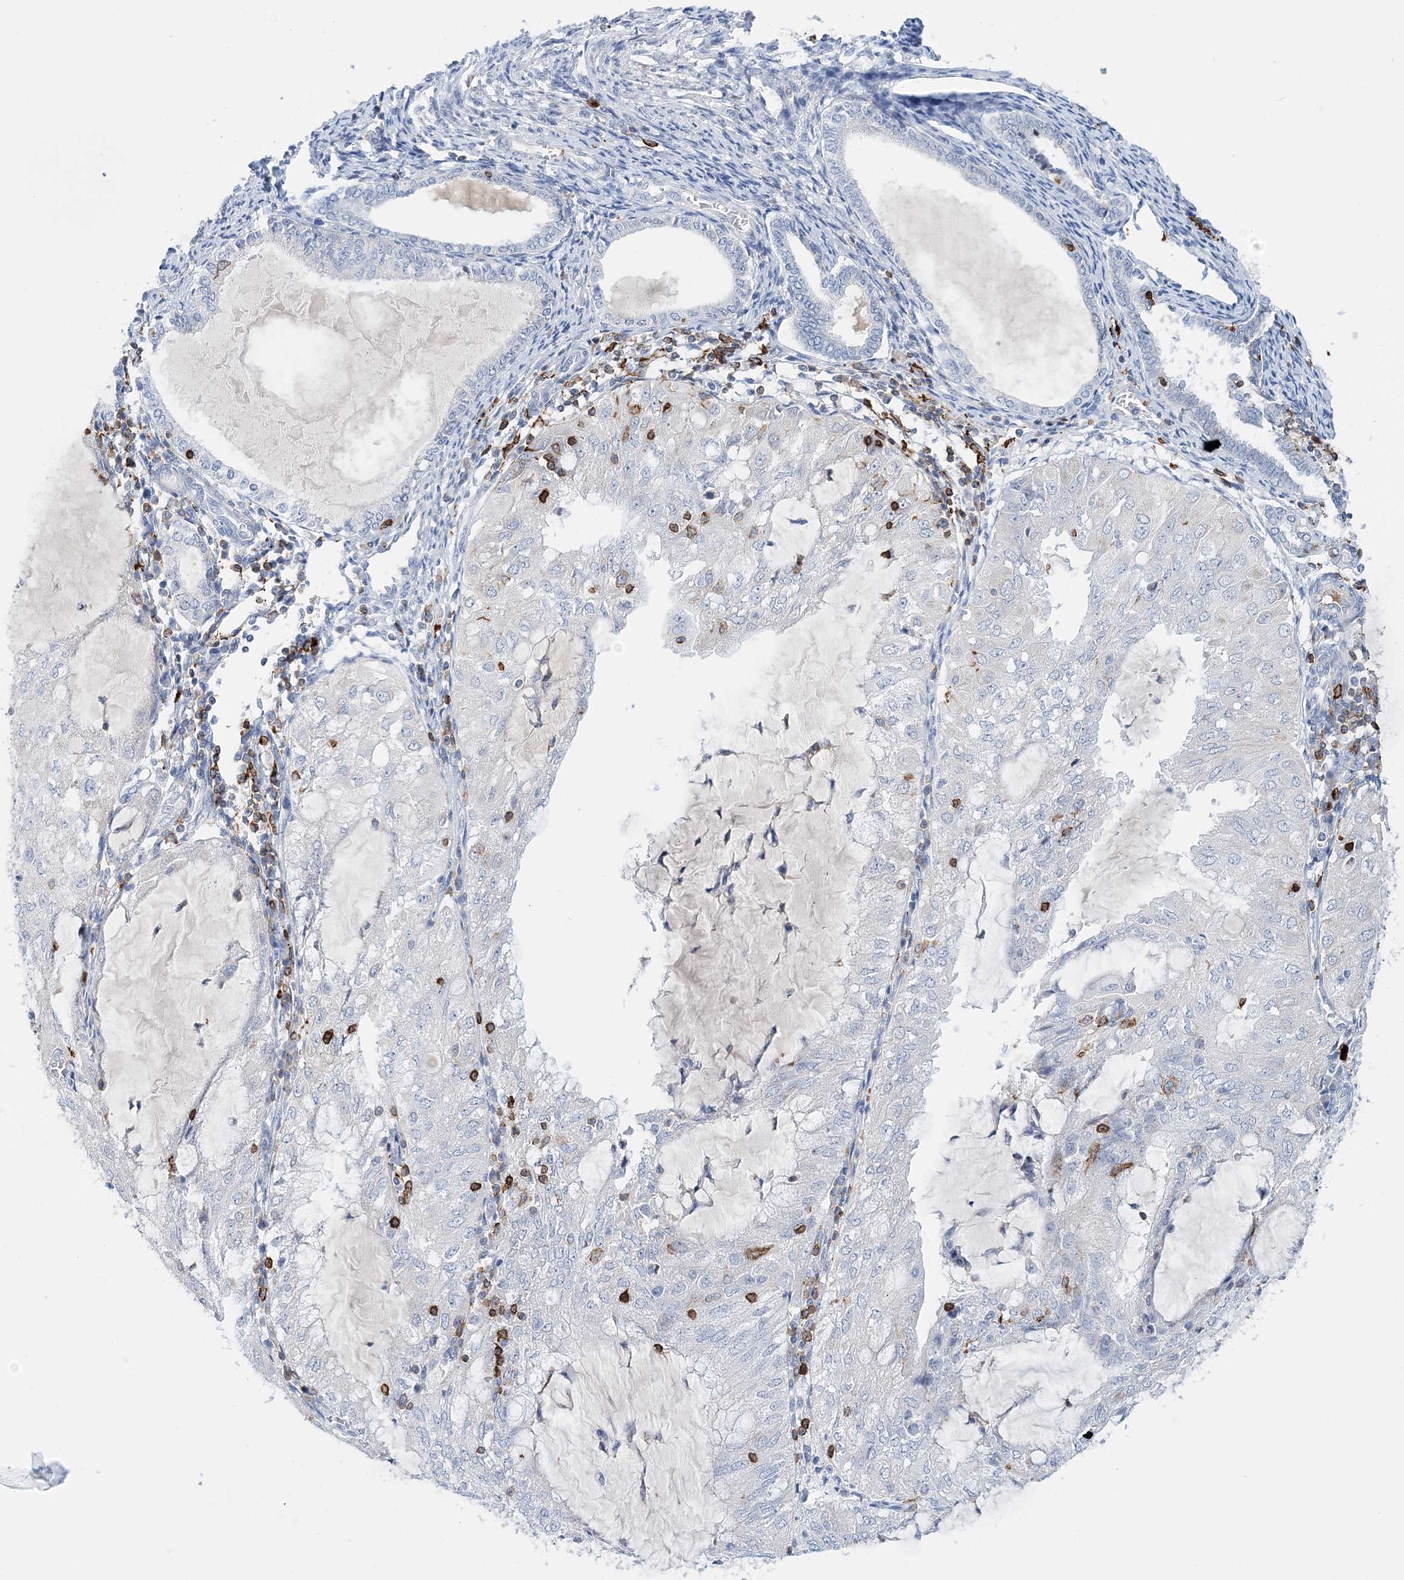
{"staining": {"intensity": "negative", "quantity": "none", "location": "none"}, "tissue": "endometrial cancer", "cell_type": "Tumor cells", "image_type": "cancer", "snomed": [{"axis": "morphology", "description": "Adenocarcinoma, NOS"}, {"axis": "topography", "description": "Endometrium"}], "caption": "Endometrial adenocarcinoma was stained to show a protein in brown. There is no significant staining in tumor cells.", "gene": "PRMT9", "patient": {"sex": "female", "age": 81}}